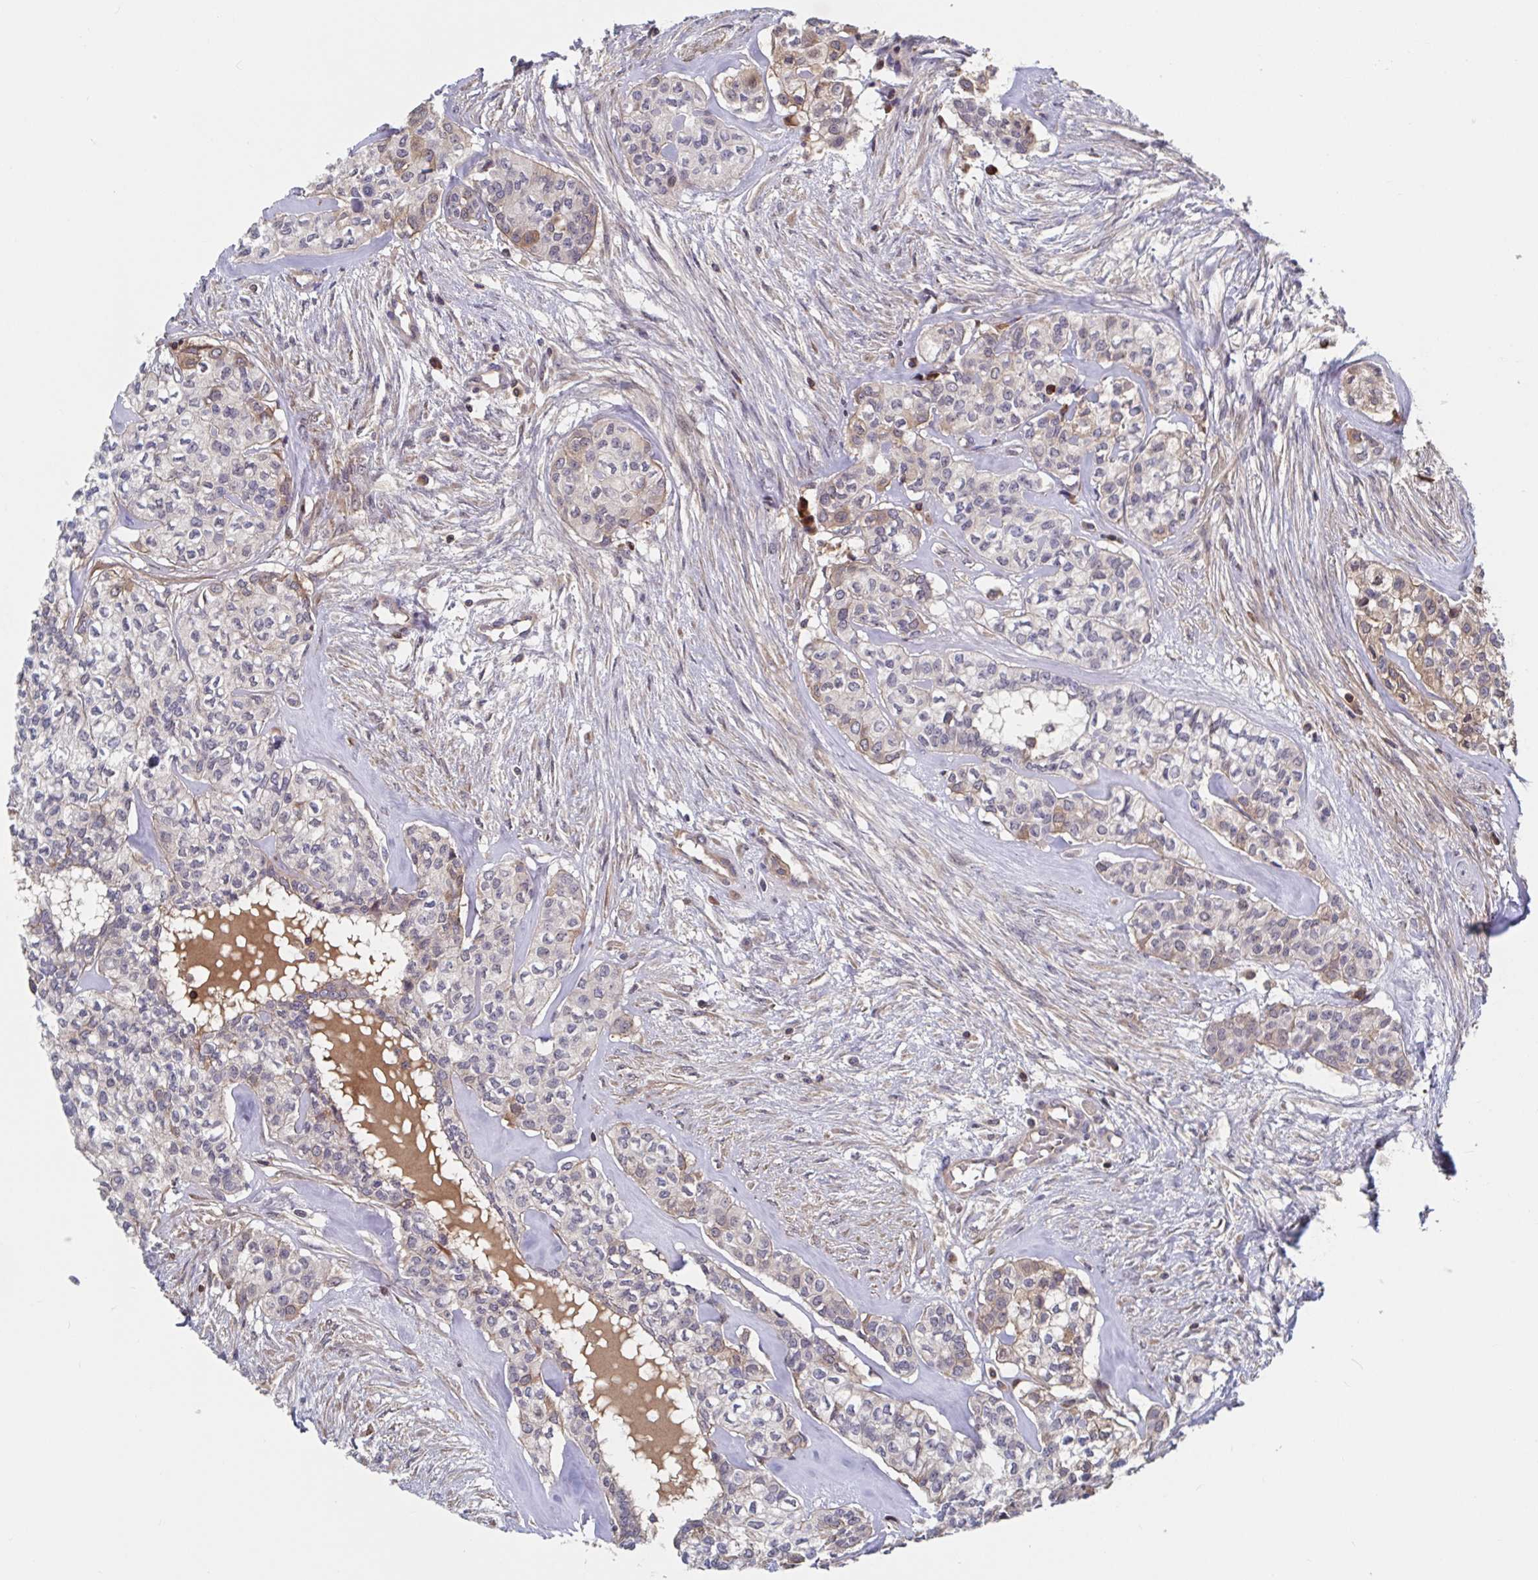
{"staining": {"intensity": "moderate", "quantity": "<25%", "location": "cytoplasmic/membranous"}, "tissue": "head and neck cancer", "cell_type": "Tumor cells", "image_type": "cancer", "snomed": [{"axis": "morphology", "description": "Adenocarcinoma, NOS"}, {"axis": "topography", "description": "Head-Neck"}], "caption": "Immunohistochemical staining of human head and neck cancer (adenocarcinoma) shows low levels of moderate cytoplasmic/membranous protein expression in about <25% of tumor cells.", "gene": "DHRS12", "patient": {"sex": "male", "age": 81}}